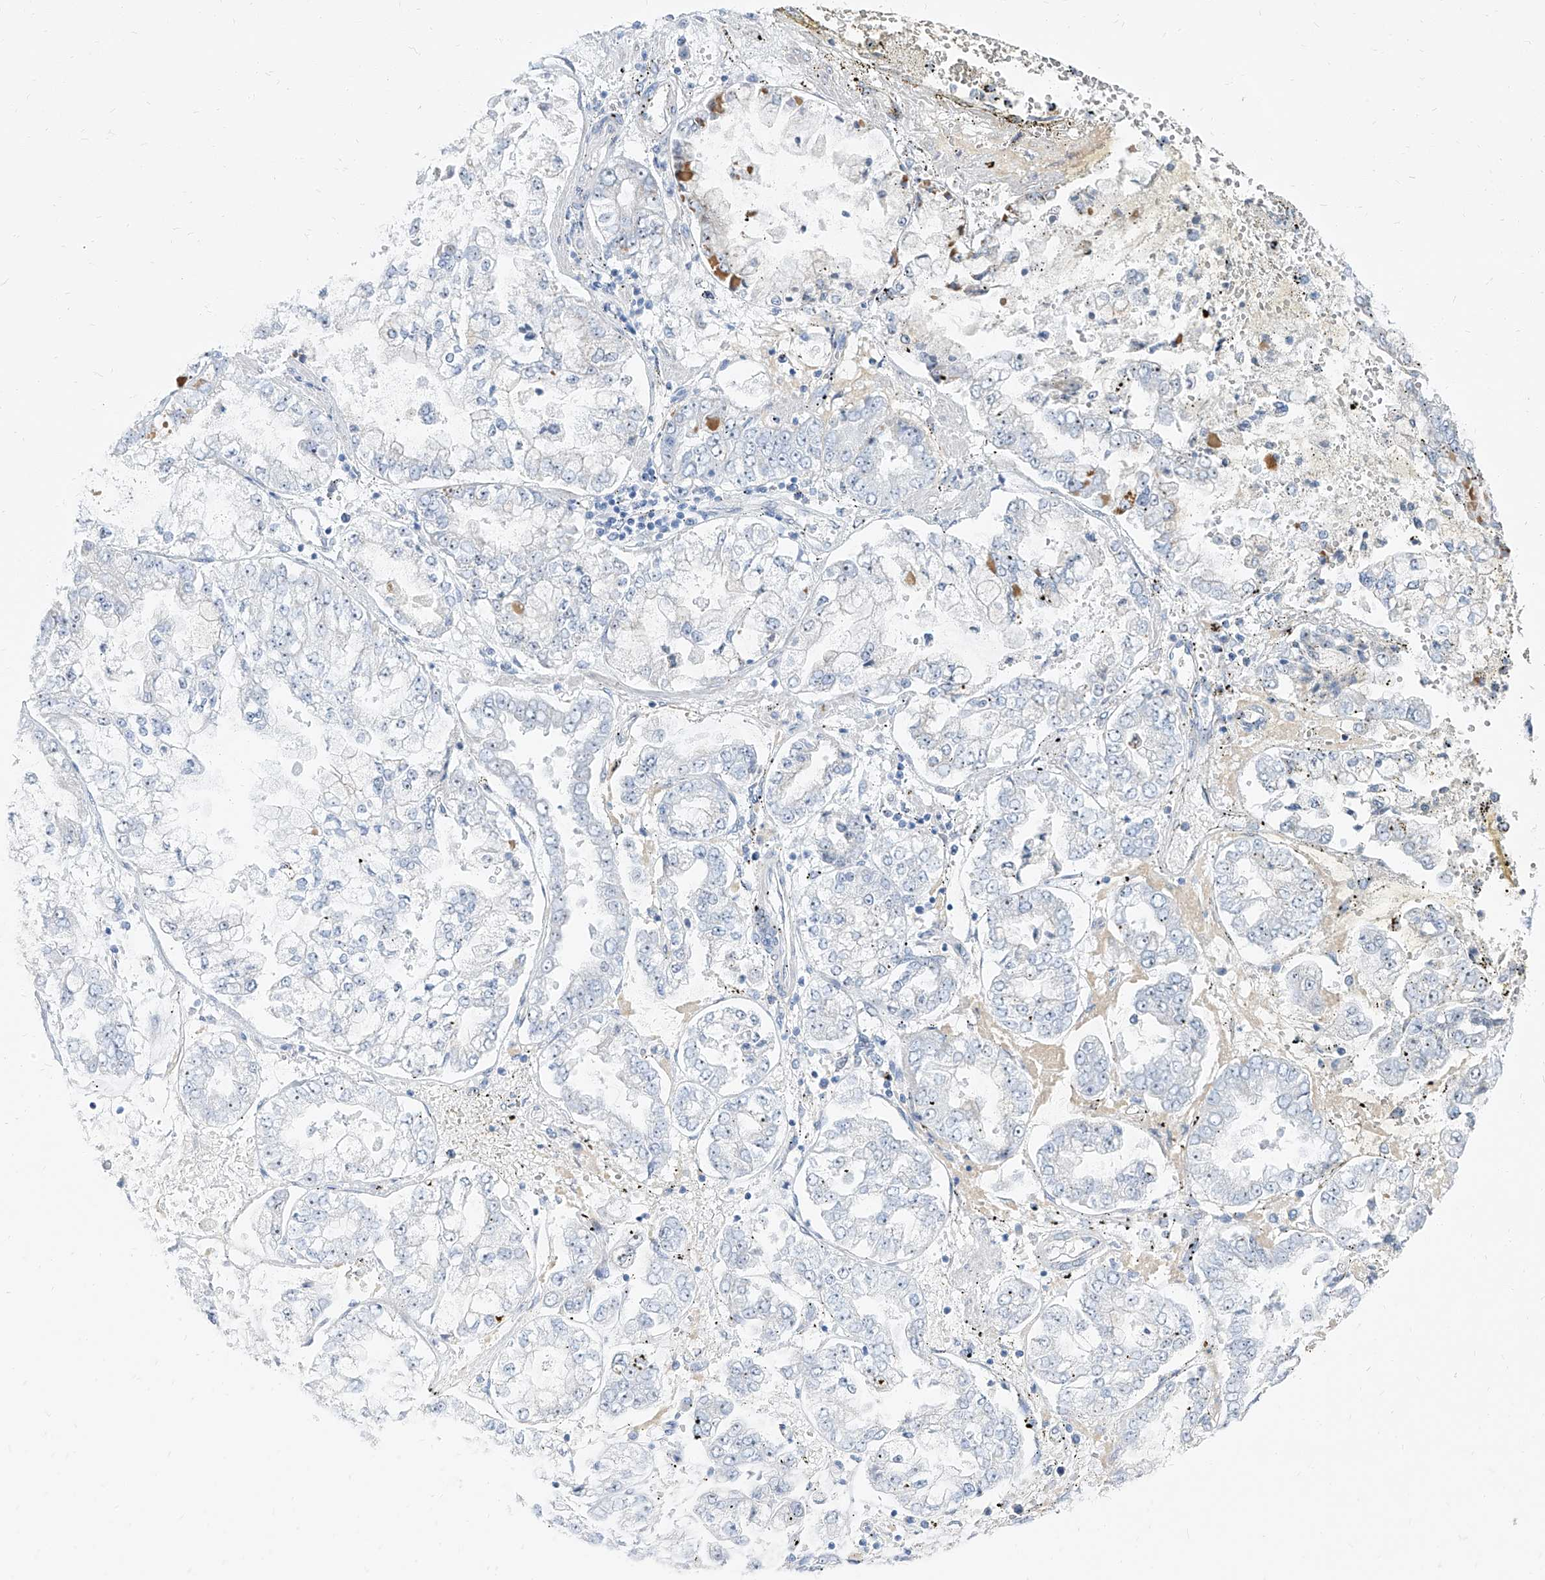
{"staining": {"intensity": "negative", "quantity": "none", "location": "none"}, "tissue": "stomach cancer", "cell_type": "Tumor cells", "image_type": "cancer", "snomed": [{"axis": "morphology", "description": "Adenocarcinoma, NOS"}, {"axis": "topography", "description": "Stomach"}], "caption": "A high-resolution image shows immunohistochemistry staining of adenocarcinoma (stomach), which demonstrates no significant staining in tumor cells.", "gene": "TXLNB", "patient": {"sex": "male", "age": 76}}